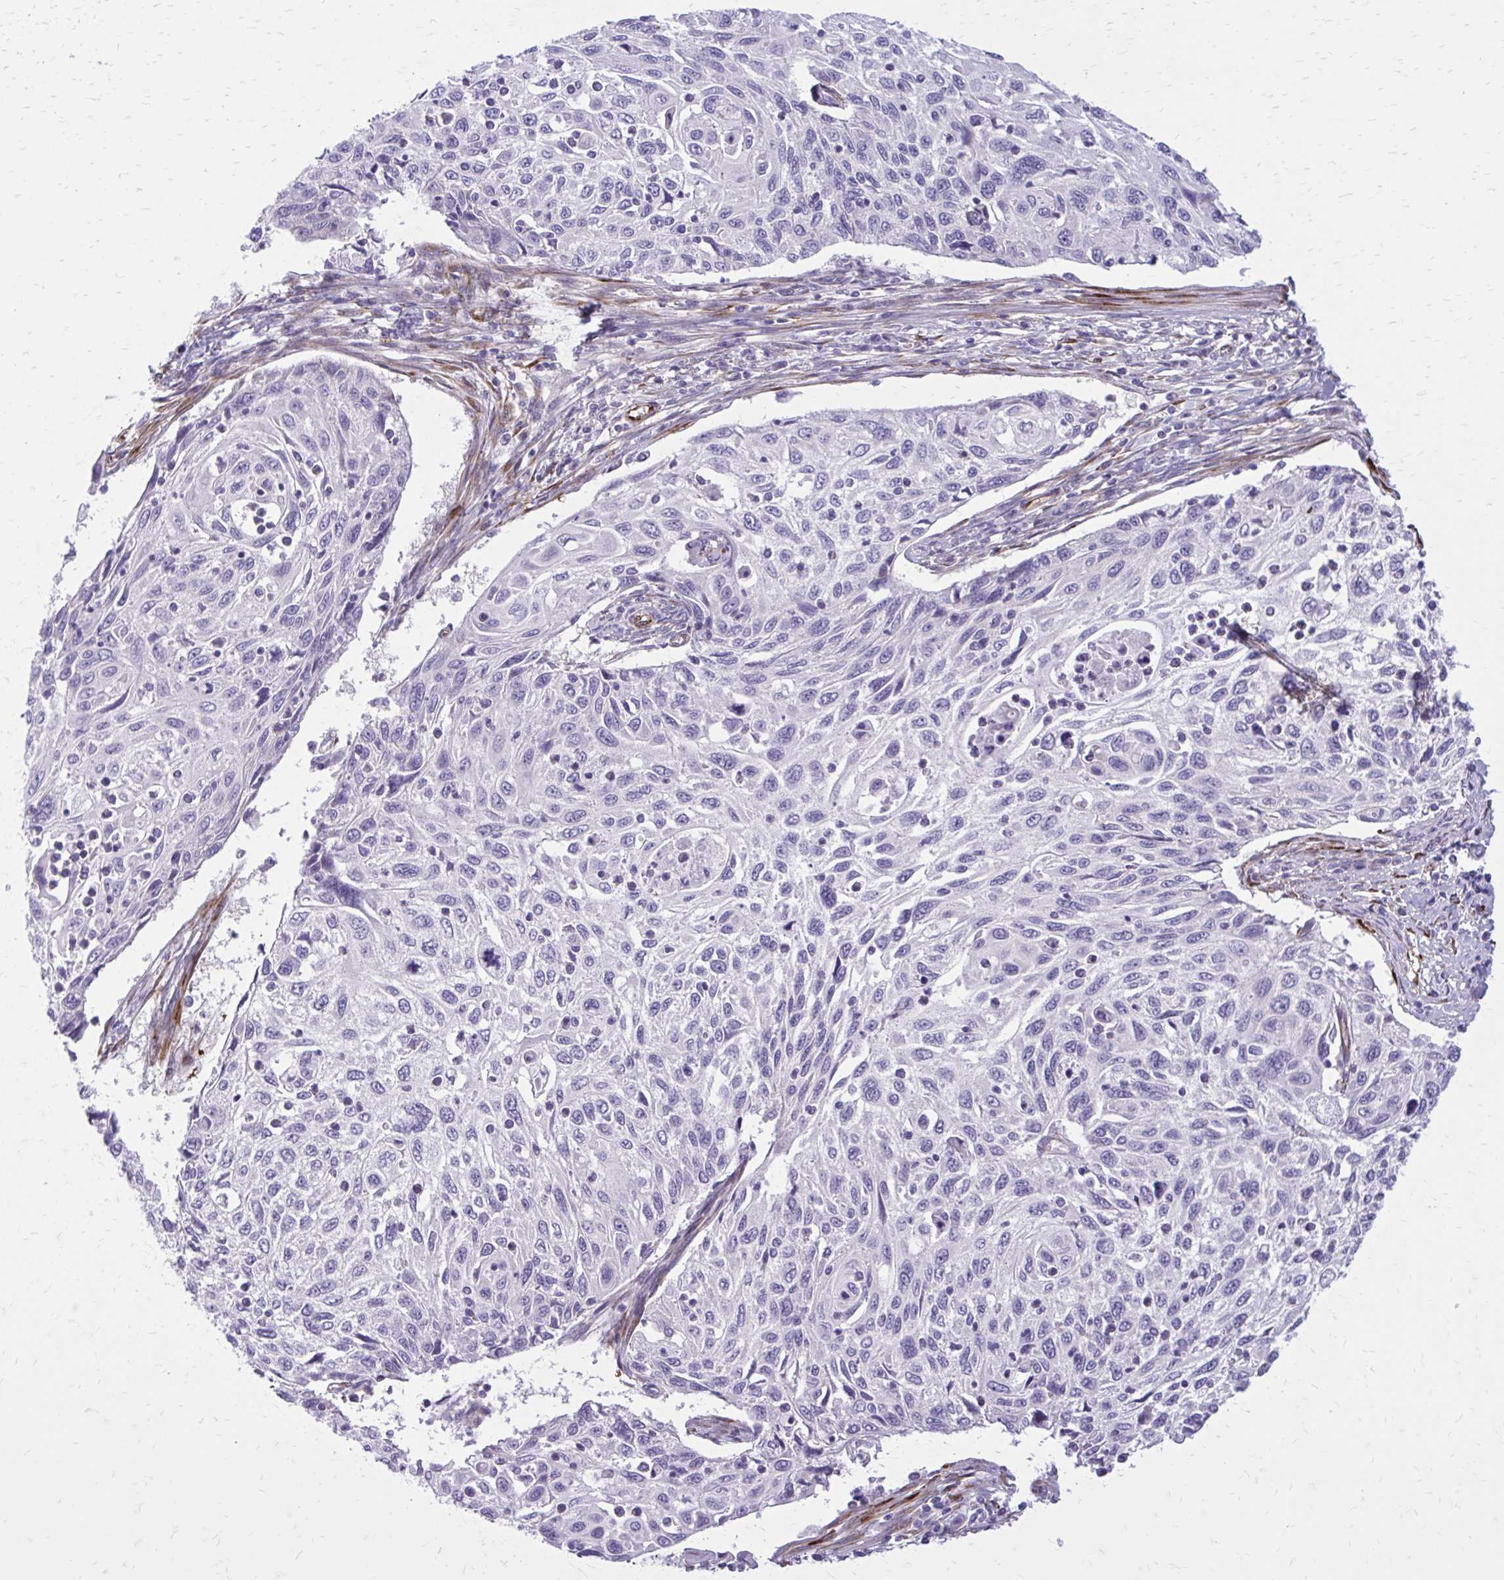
{"staining": {"intensity": "negative", "quantity": "none", "location": "none"}, "tissue": "cervical cancer", "cell_type": "Tumor cells", "image_type": "cancer", "snomed": [{"axis": "morphology", "description": "Squamous cell carcinoma, NOS"}, {"axis": "topography", "description": "Cervix"}], "caption": "The immunohistochemistry (IHC) photomicrograph has no significant expression in tumor cells of squamous cell carcinoma (cervical) tissue.", "gene": "BEND5", "patient": {"sex": "female", "age": 70}}